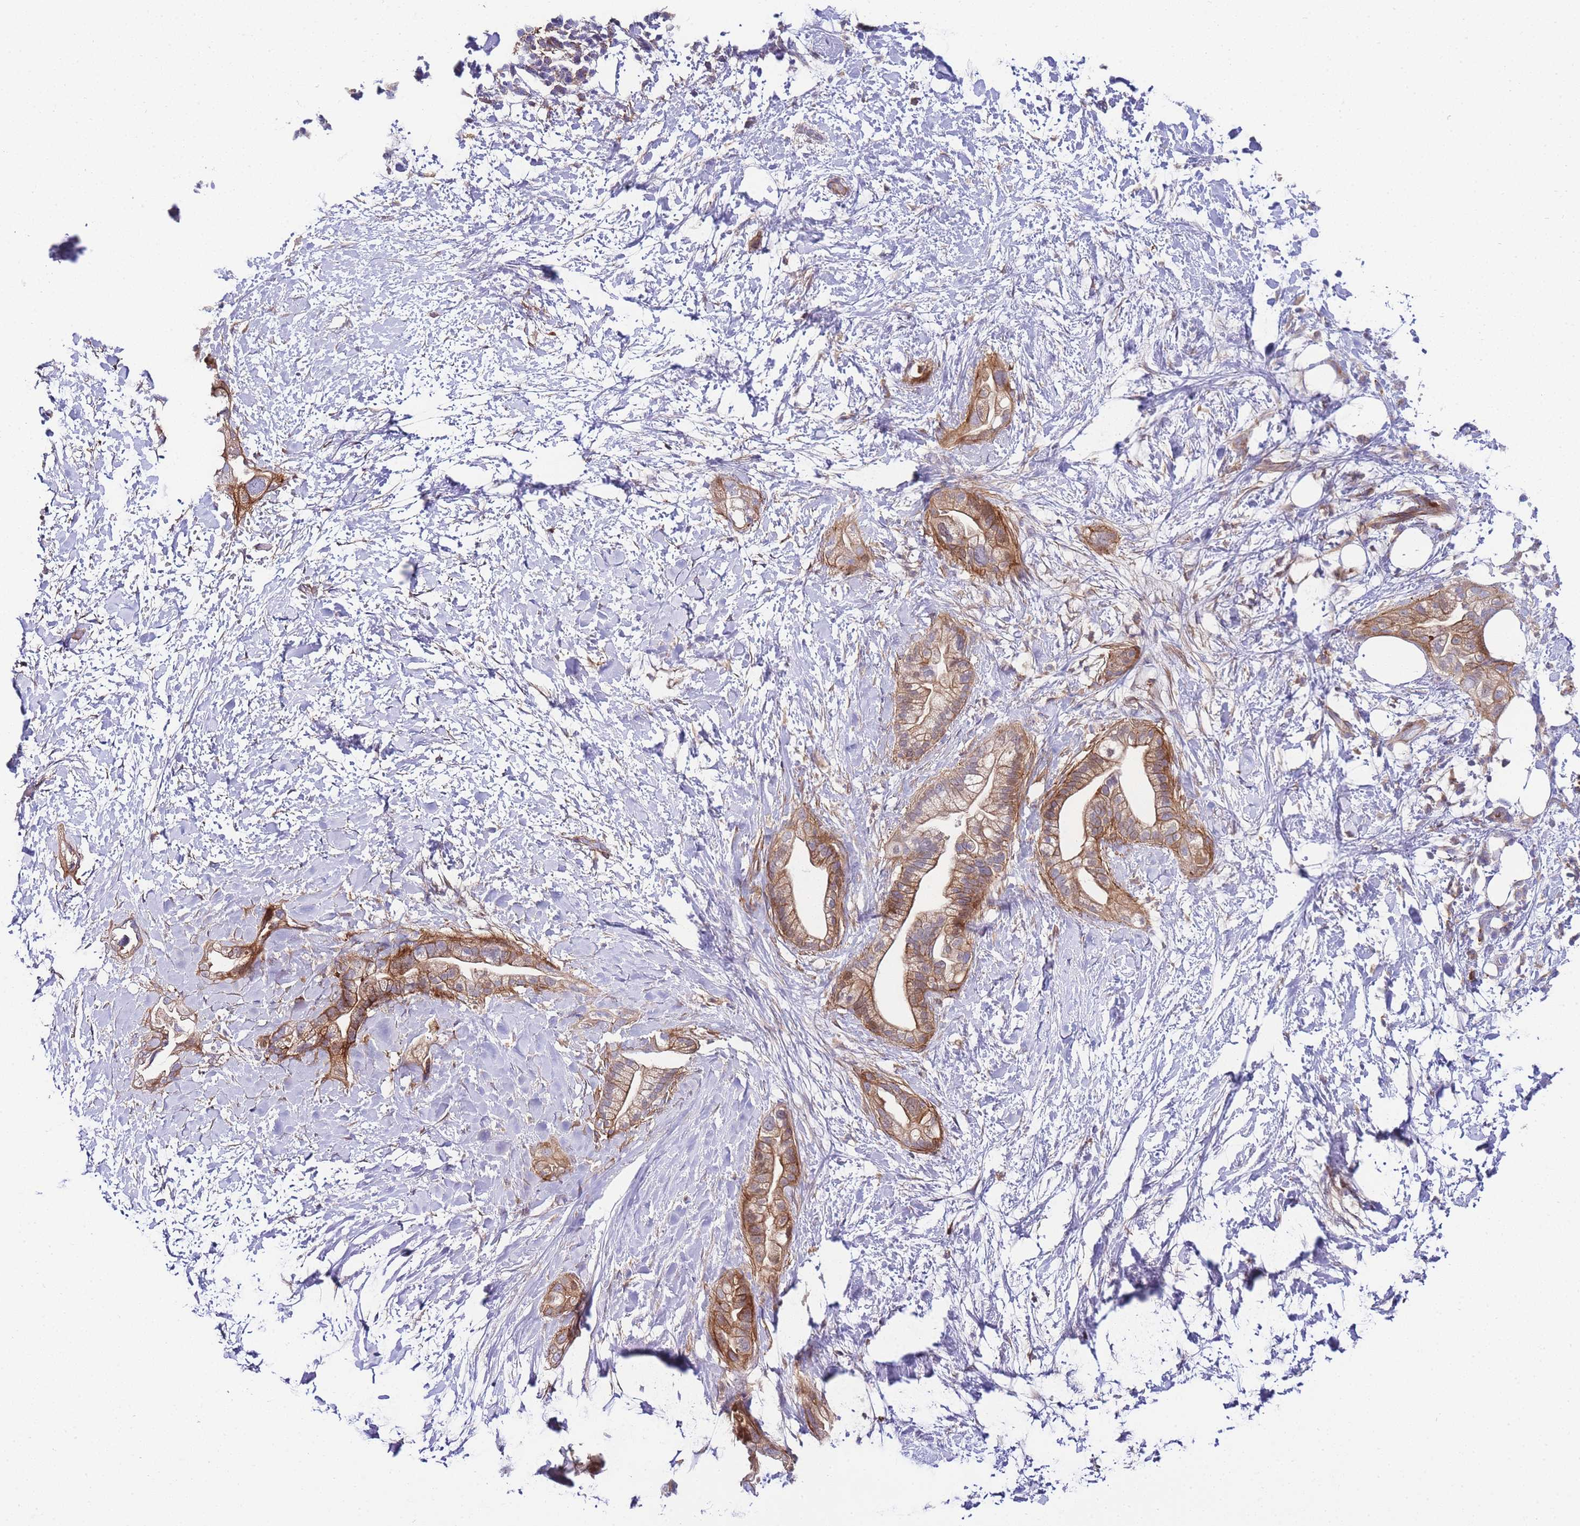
{"staining": {"intensity": "moderate", "quantity": ">75%", "location": "cytoplasmic/membranous"}, "tissue": "pancreatic cancer", "cell_type": "Tumor cells", "image_type": "cancer", "snomed": [{"axis": "morphology", "description": "Adenocarcinoma, NOS"}, {"axis": "topography", "description": "Pancreas"}], "caption": "Immunohistochemistry (IHC) (DAB) staining of human adenocarcinoma (pancreatic) demonstrates moderate cytoplasmic/membranous protein expression in about >75% of tumor cells. Immunohistochemistry (IHC) stains the protein in brown and the nuclei are stained blue.", "gene": "FBN3", "patient": {"sex": "male", "age": 44}}